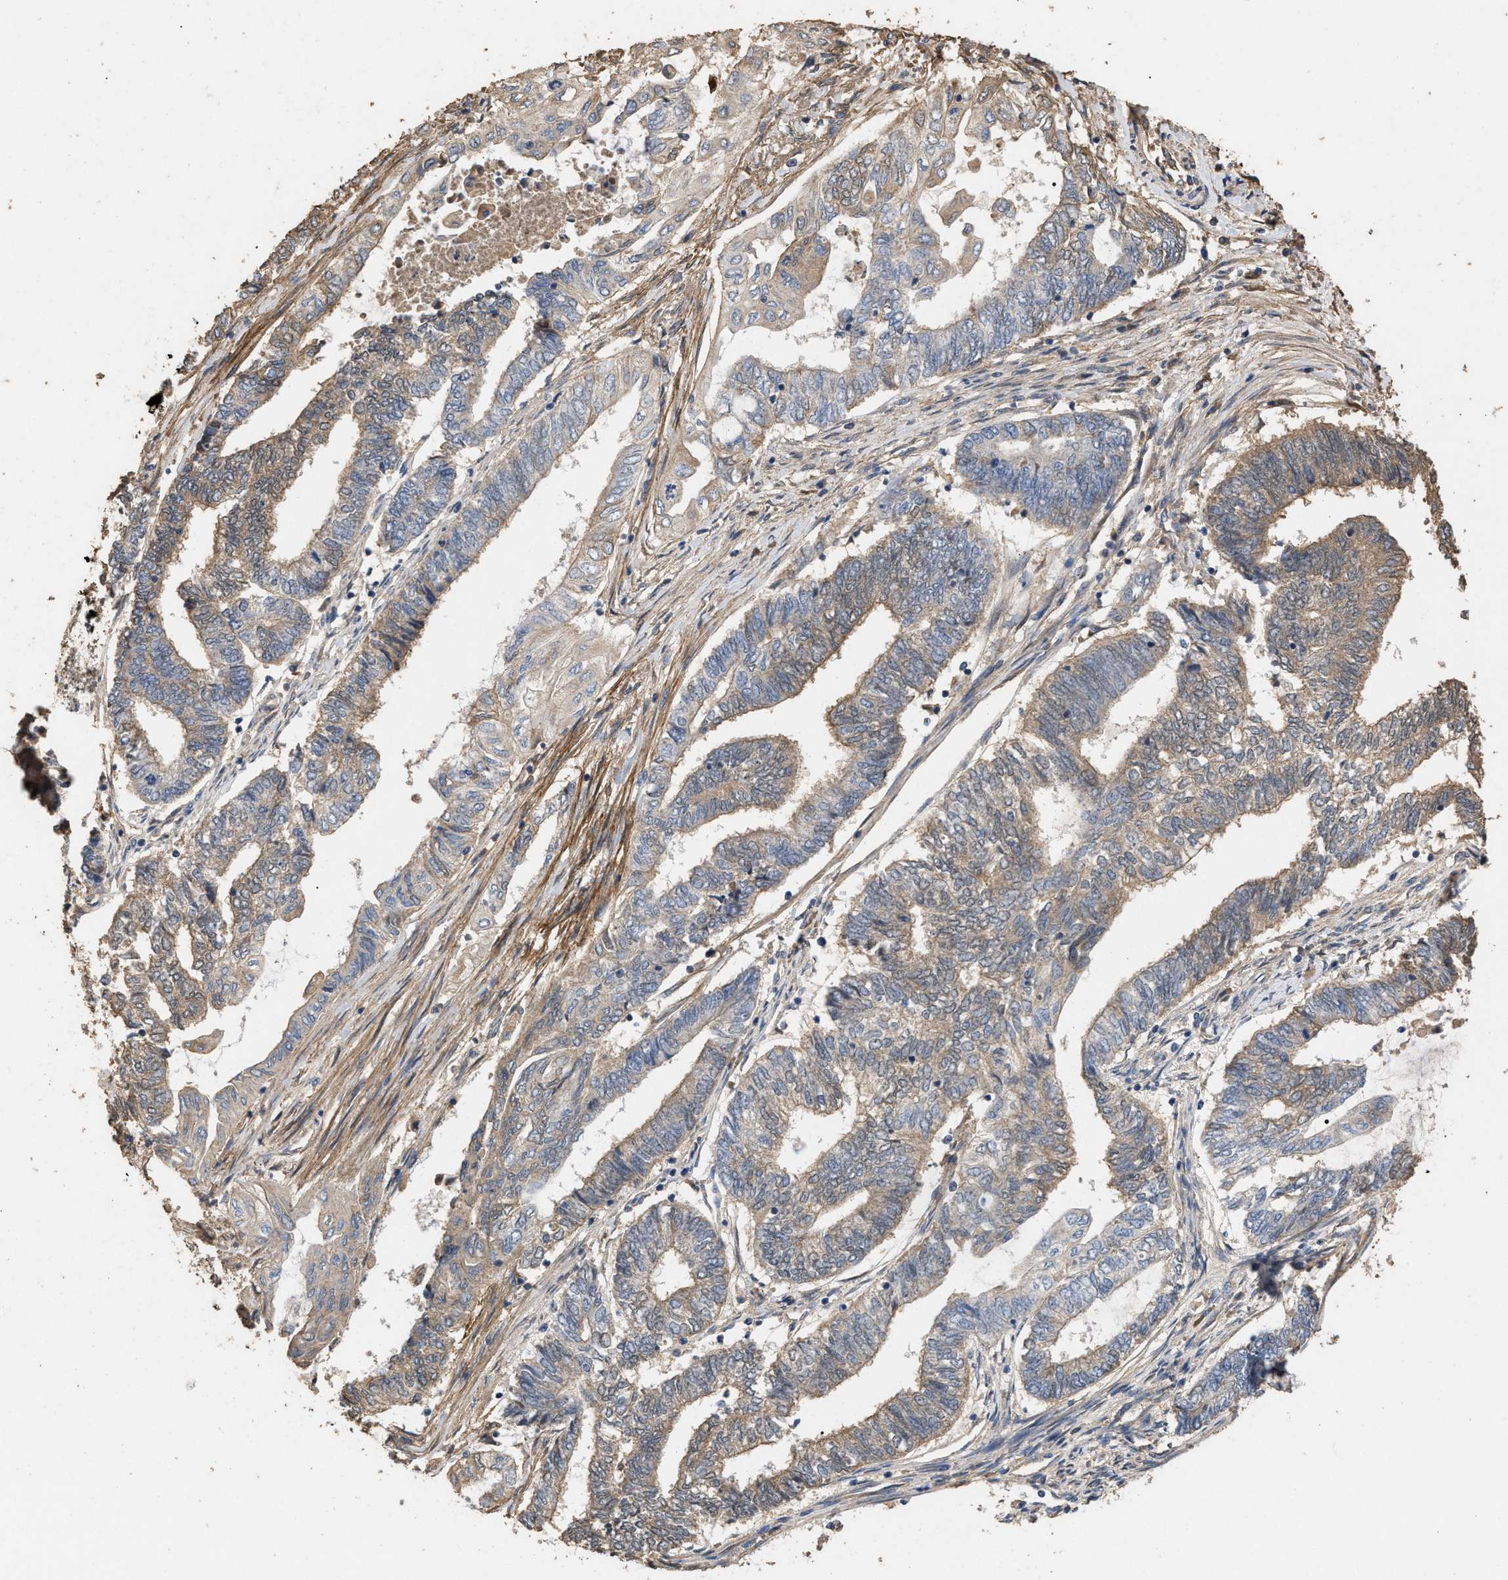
{"staining": {"intensity": "weak", "quantity": ">75%", "location": "cytoplasmic/membranous"}, "tissue": "endometrial cancer", "cell_type": "Tumor cells", "image_type": "cancer", "snomed": [{"axis": "morphology", "description": "Adenocarcinoma, NOS"}, {"axis": "topography", "description": "Uterus"}, {"axis": "topography", "description": "Endometrium"}], "caption": "Weak cytoplasmic/membranous expression is present in approximately >75% of tumor cells in endometrial cancer.", "gene": "HTRA3", "patient": {"sex": "female", "age": 70}}